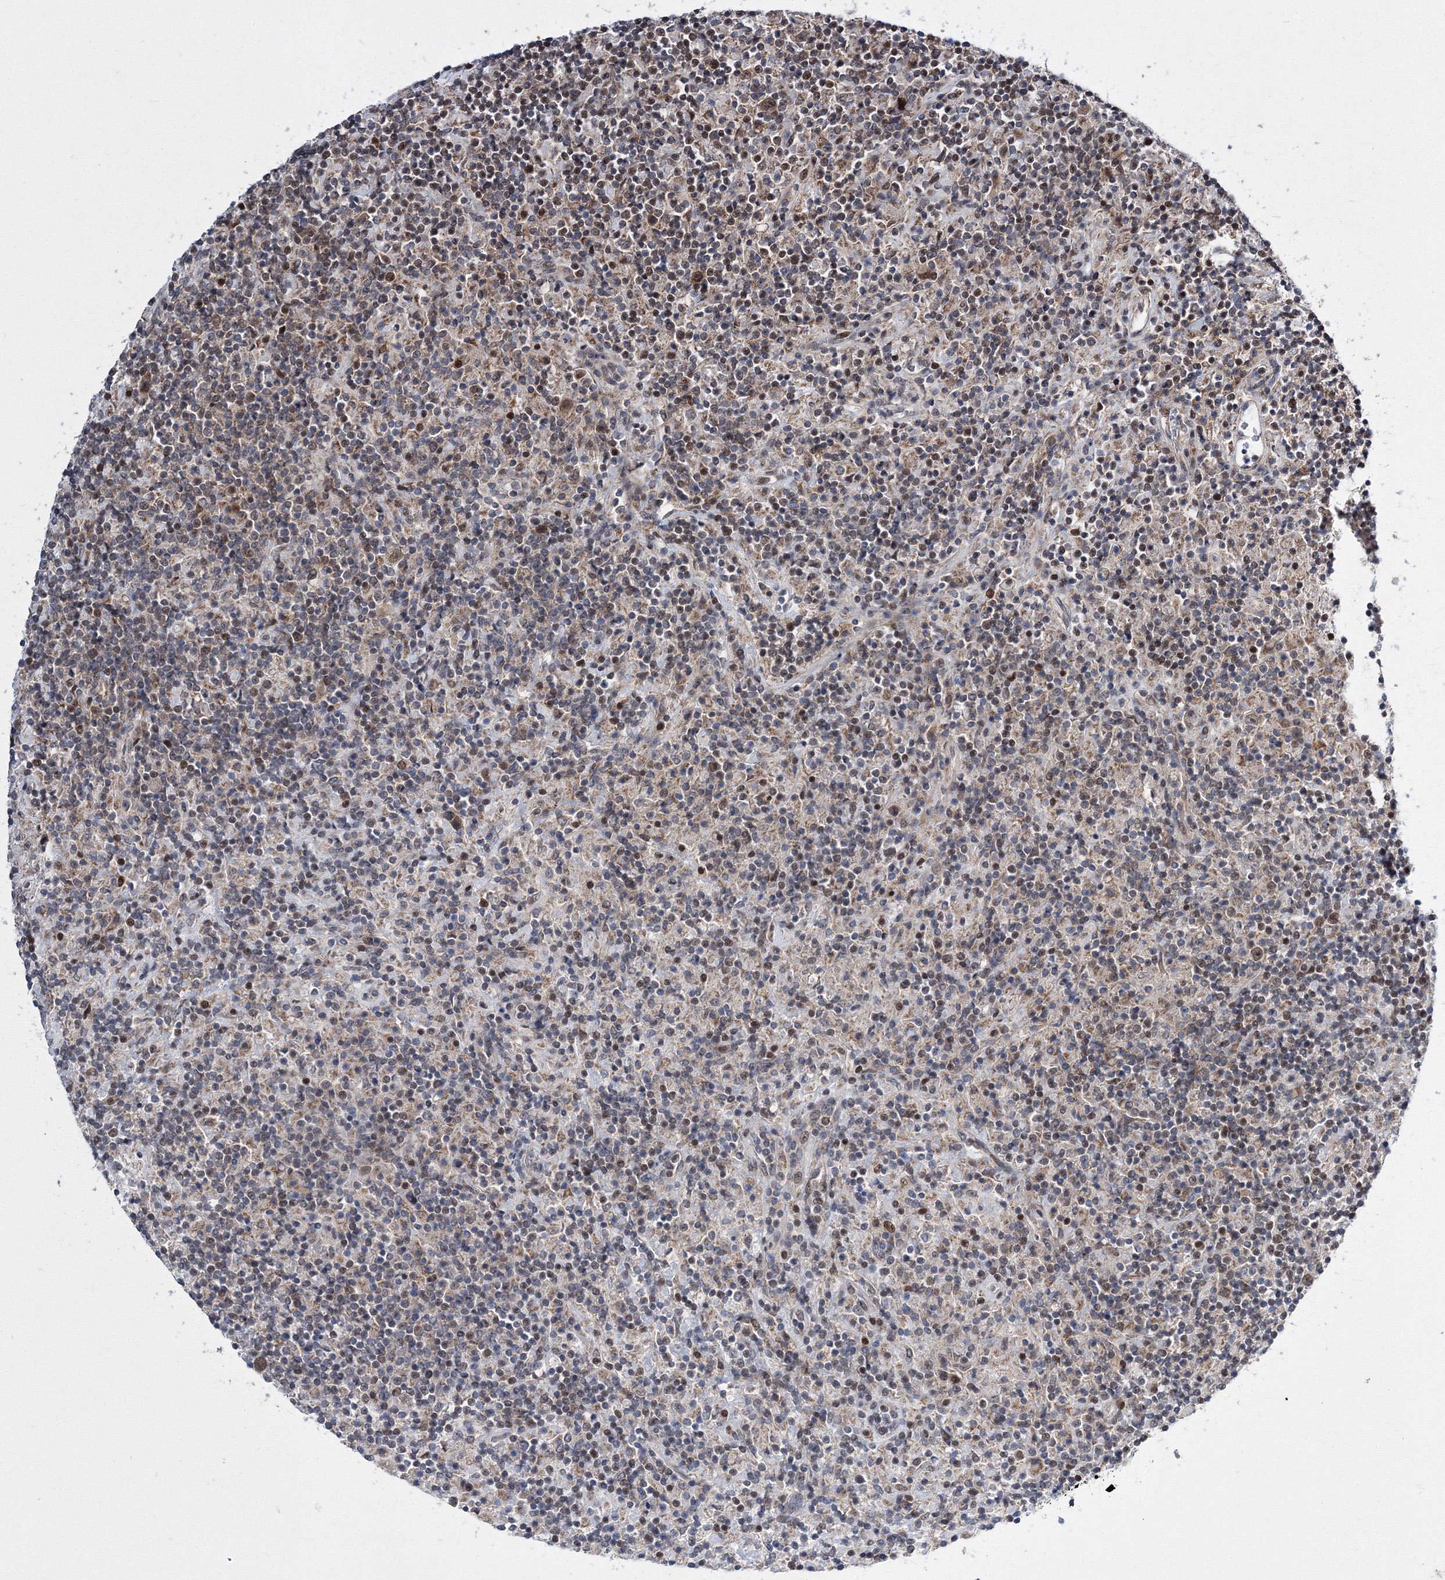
{"staining": {"intensity": "weak", "quantity": ">75%", "location": "cytoplasmic/membranous,nuclear"}, "tissue": "lymphoma", "cell_type": "Tumor cells", "image_type": "cancer", "snomed": [{"axis": "morphology", "description": "Hodgkin's disease, NOS"}, {"axis": "topography", "description": "Lymph node"}], "caption": "Lymphoma was stained to show a protein in brown. There is low levels of weak cytoplasmic/membranous and nuclear positivity in approximately >75% of tumor cells.", "gene": "GPN1", "patient": {"sex": "male", "age": 70}}